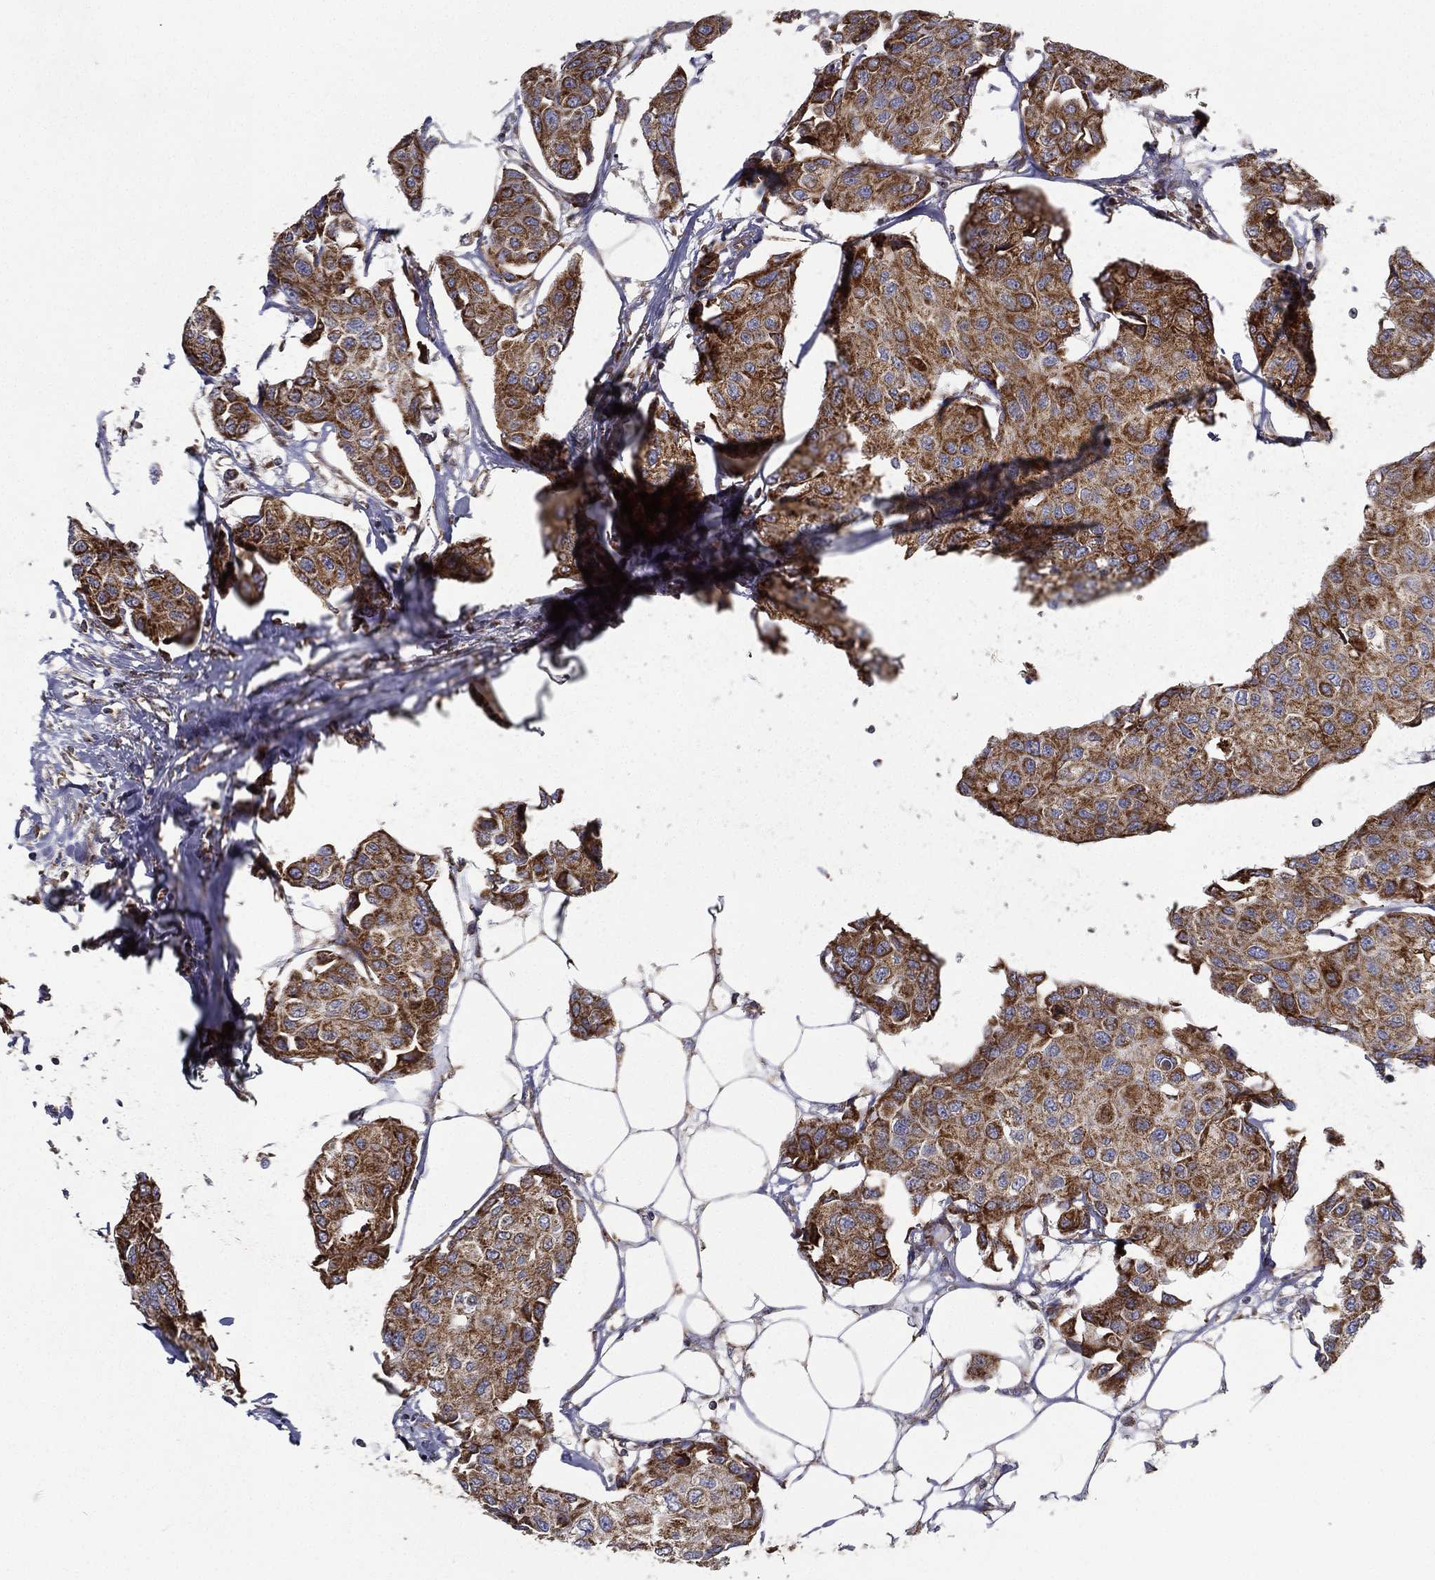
{"staining": {"intensity": "moderate", "quantity": ">75%", "location": "cytoplasmic/membranous"}, "tissue": "breast cancer", "cell_type": "Tumor cells", "image_type": "cancer", "snomed": [{"axis": "morphology", "description": "Duct carcinoma"}, {"axis": "topography", "description": "Breast"}], "caption": "Protein analysis of breast cancer (invasive ductal carcinoma) tissue reveals moderate cytoplasmic/membranous staining in approximately >75% of tumor cells.", "gene": "MT-CYB", "patient": {"sex": "female", "age": 80}}